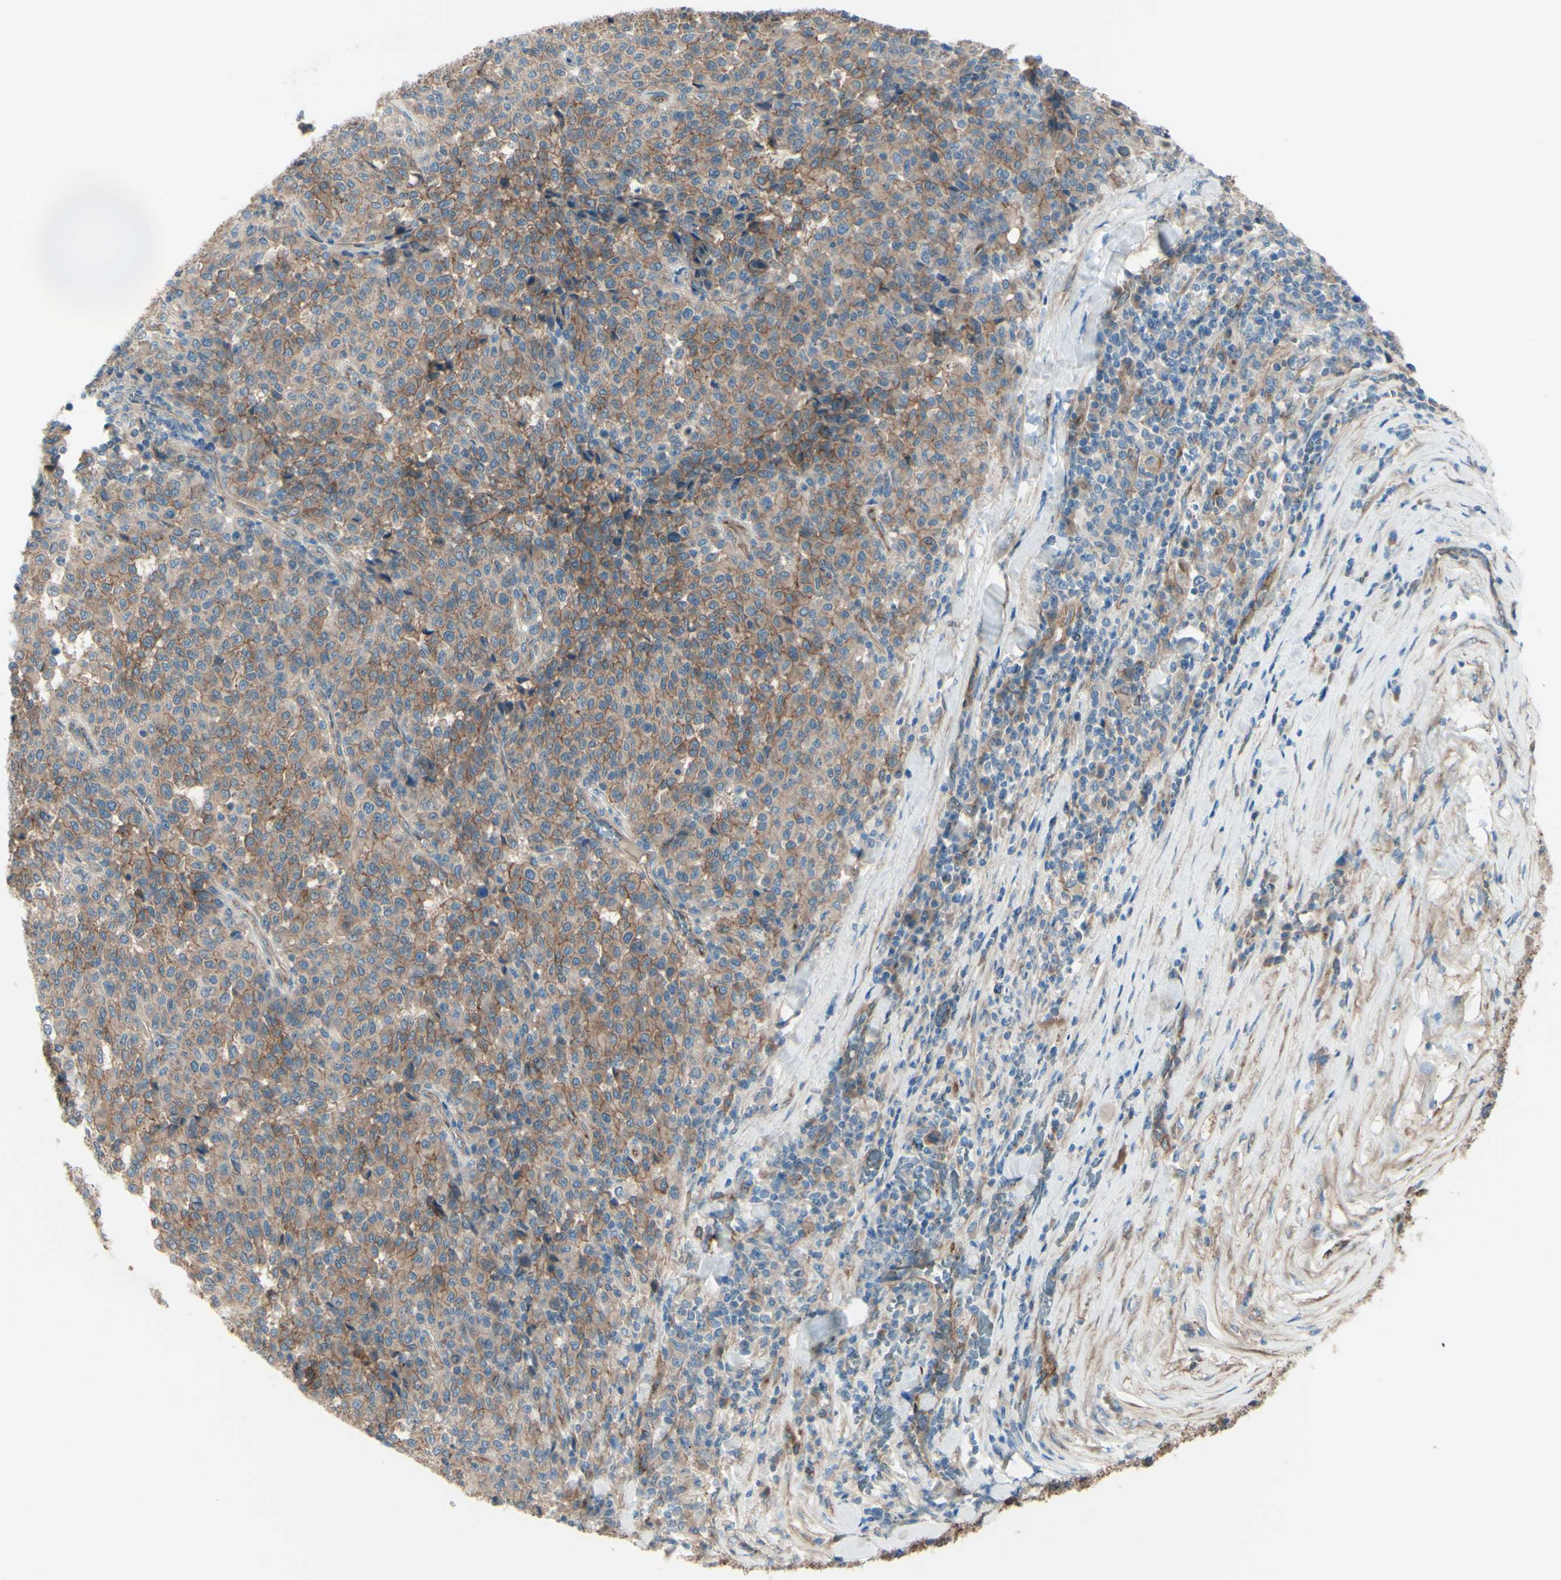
{"staining": {"intensity": "moderate", "quantity": ">75%", "location": "cytoplasmic/membranous"}, "tissue": "melanoma", "cell_type": "Tumor cells", "image_type": "cancer", "snomed": [{"axis": "morphology", "description": "Malignant melanoma, Metastatic site"}, {"axis": "topography", "description": "Pancreas"}], "caption": "Tumor cells demonstrate medium levels of moderate cytoplasmic/membranous staining in about >75% of cells in human malignant melanoma (metastatic site).", "gene": "PCDHGA2", "patient": {"sex": "female", "age": 30}}